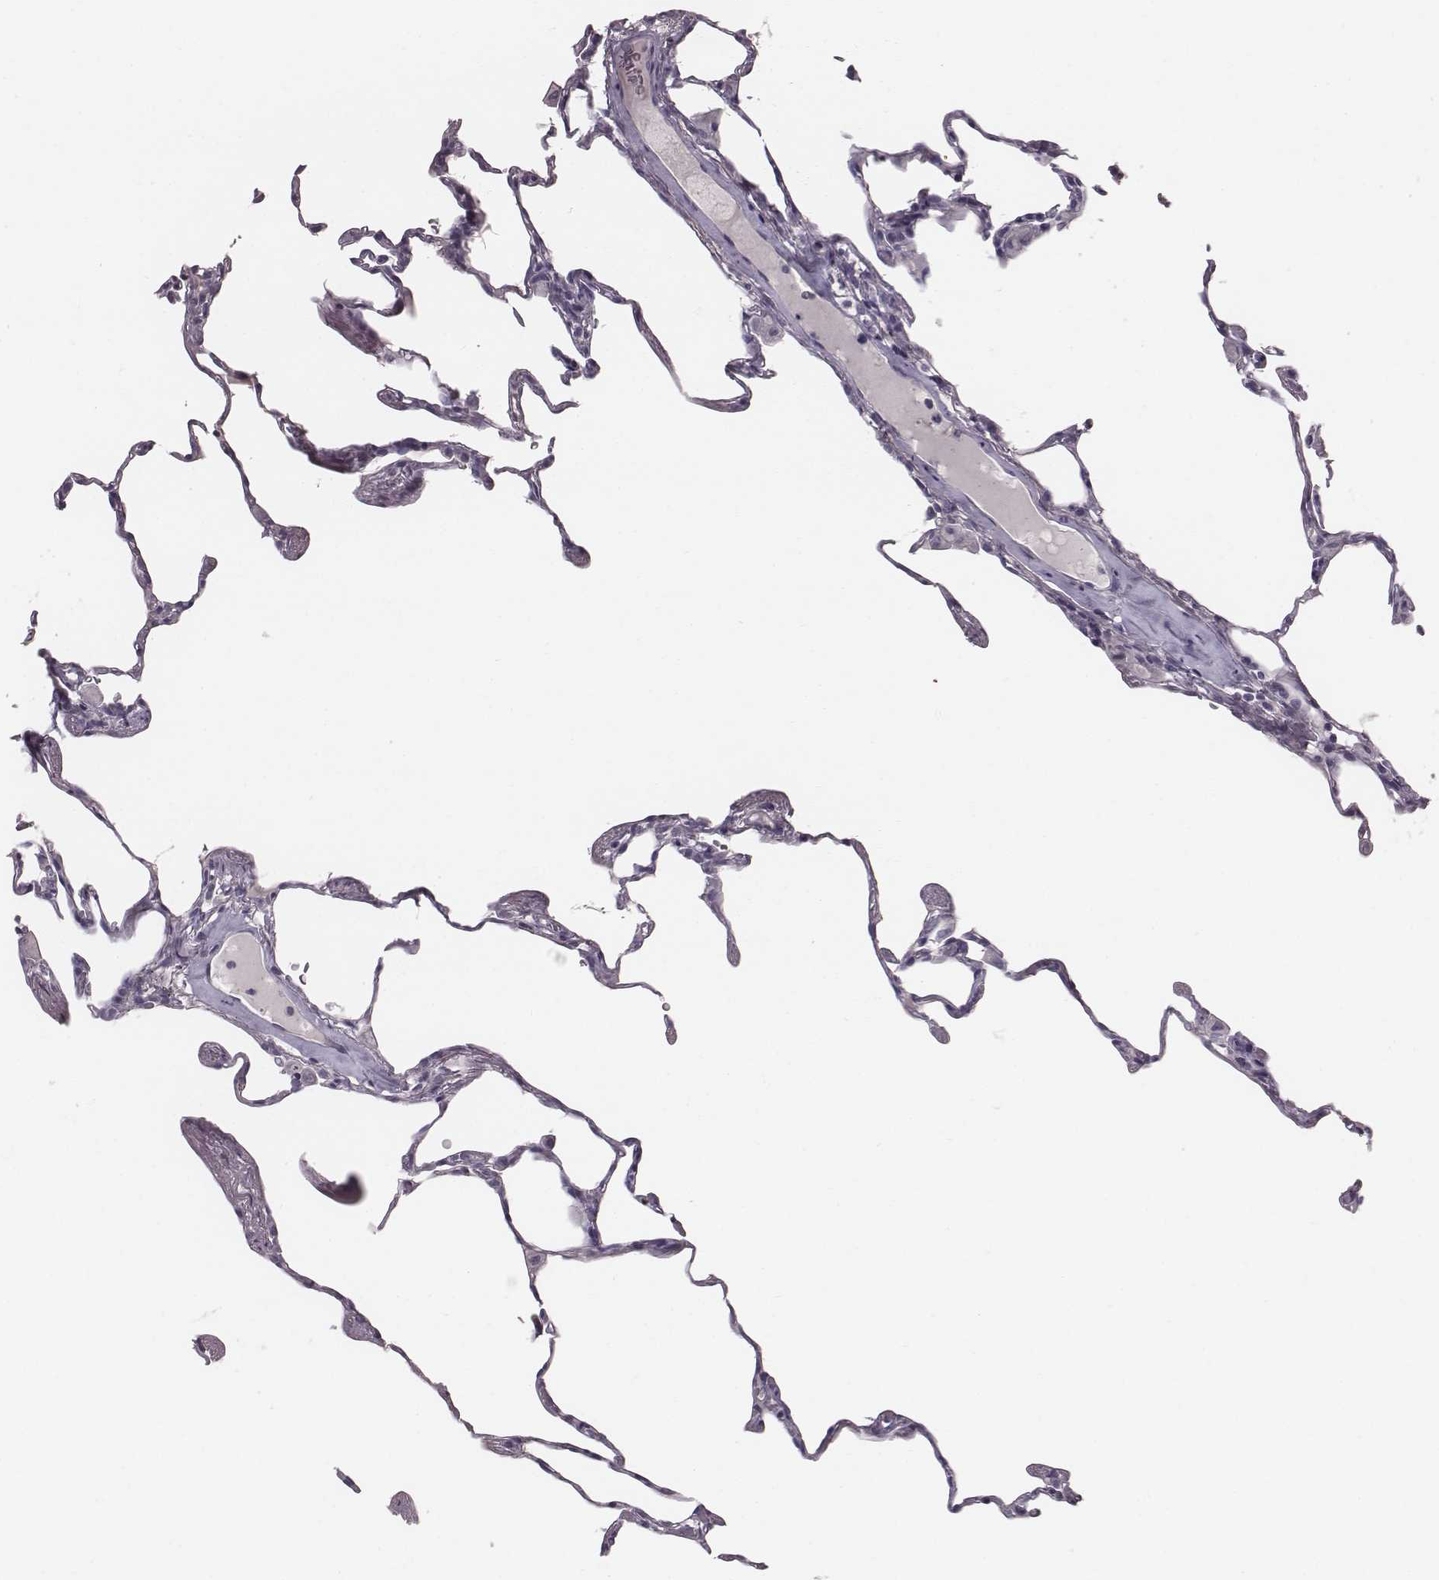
{"staining": {"intensity": "negative", "quantity": "none", "location": "none"}, "tissue": "lung", "cell_type": "Alveolar cells", "image_type": "normal", "snomed": [{"axis": "morphology", "description": "Normal tissue, NOS"}, {"axis": "topography", "description": "Lung"}], "caption": "The micrograph exhibits no significant staining in alveolar cells of lung. The staining is performed using DAB brown chromogen with nuclei counter-stained in using hematoxylin.", "gene": "ENSG00000284762", "patient": {"sex": "female", "age": 57}}